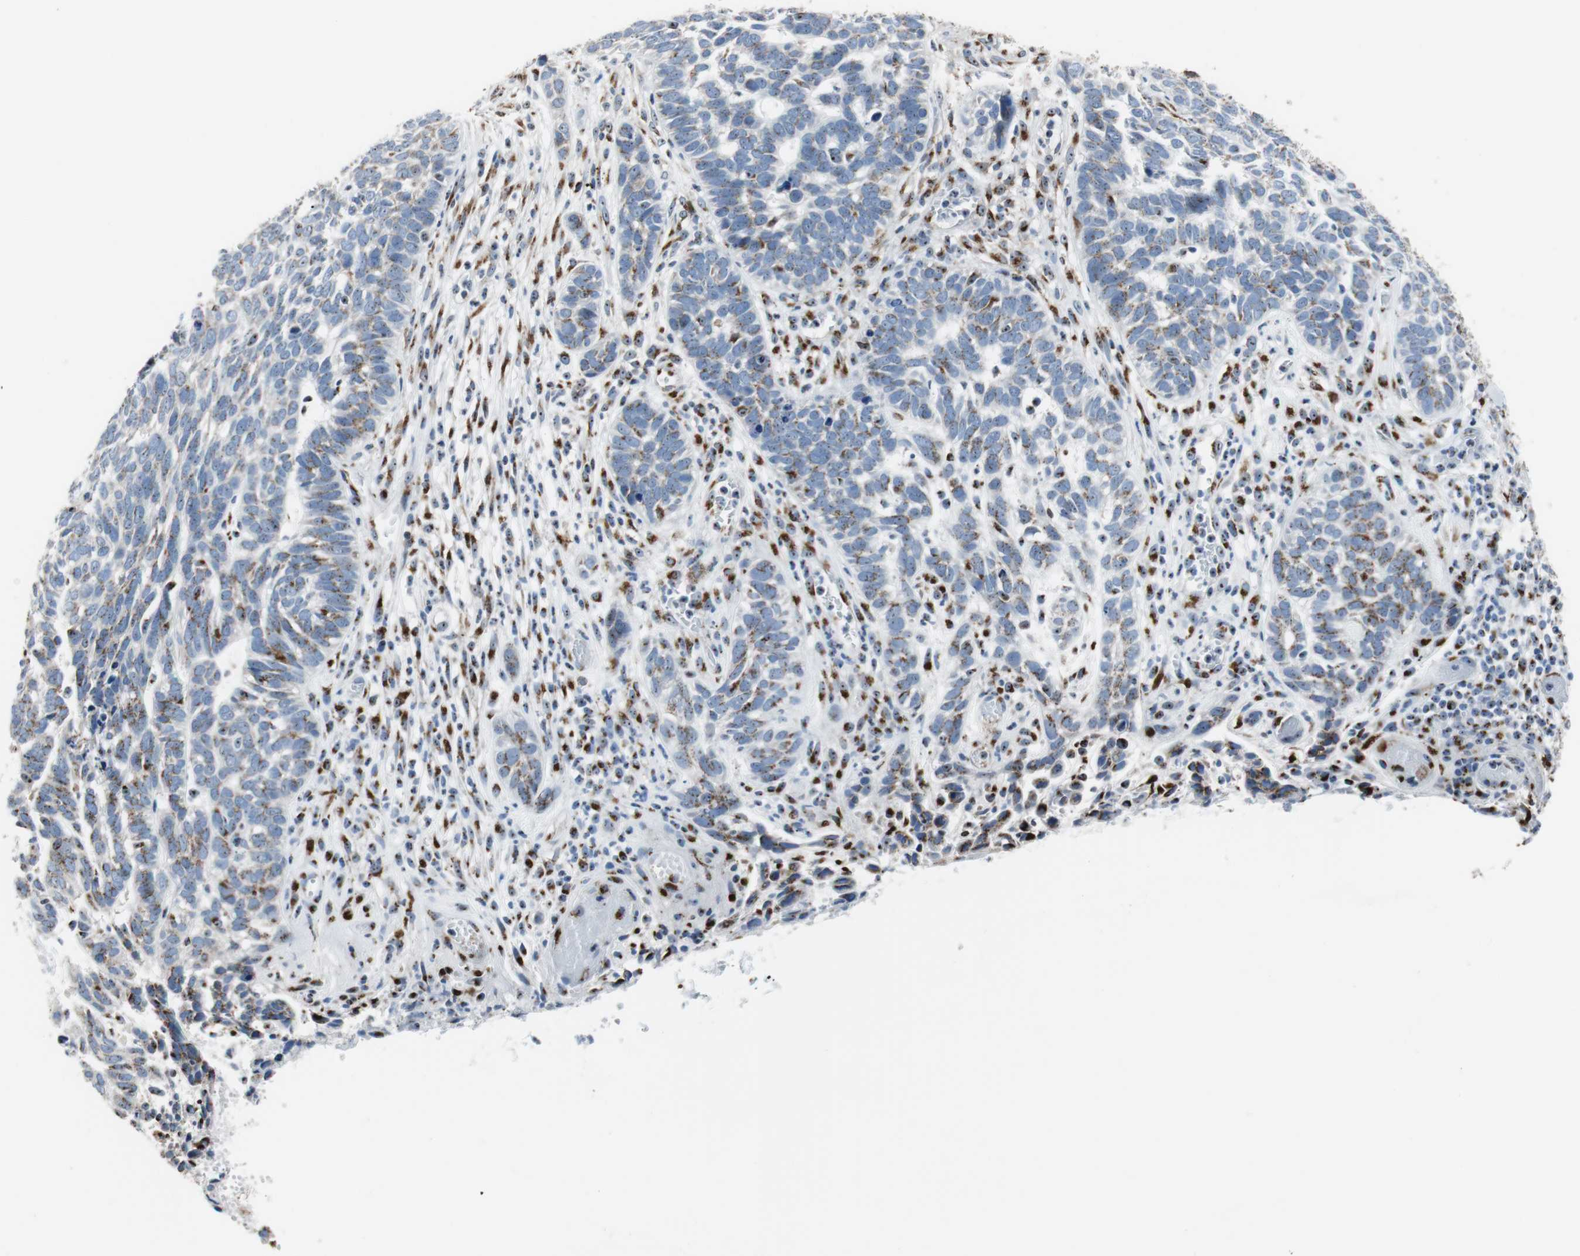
{"staining": {"intensity": "weak", "quantity": "<25%", "location": "cytoplasmic/membranous"}, "tissue": "skin cancer", "cell_type": "Tumor cells", "image_type": "cancer", "snomed": [{"axis": "morphology", "description": "Basal cell carcinoma"}, {"axis": "topography", "description": "Skin"}], "caption": "A histopathology image of human skin basal cell carcinoma is negative for staining in tumor cells. Brightfield microscopy of immunohistochemistry stained with DAB (3,3'-diaminobenzidine) (brown) and hematoxylin (blue), captured at high magnification.", "gene": "TMED7", "patient": {"sex": "male", "age": 87}}